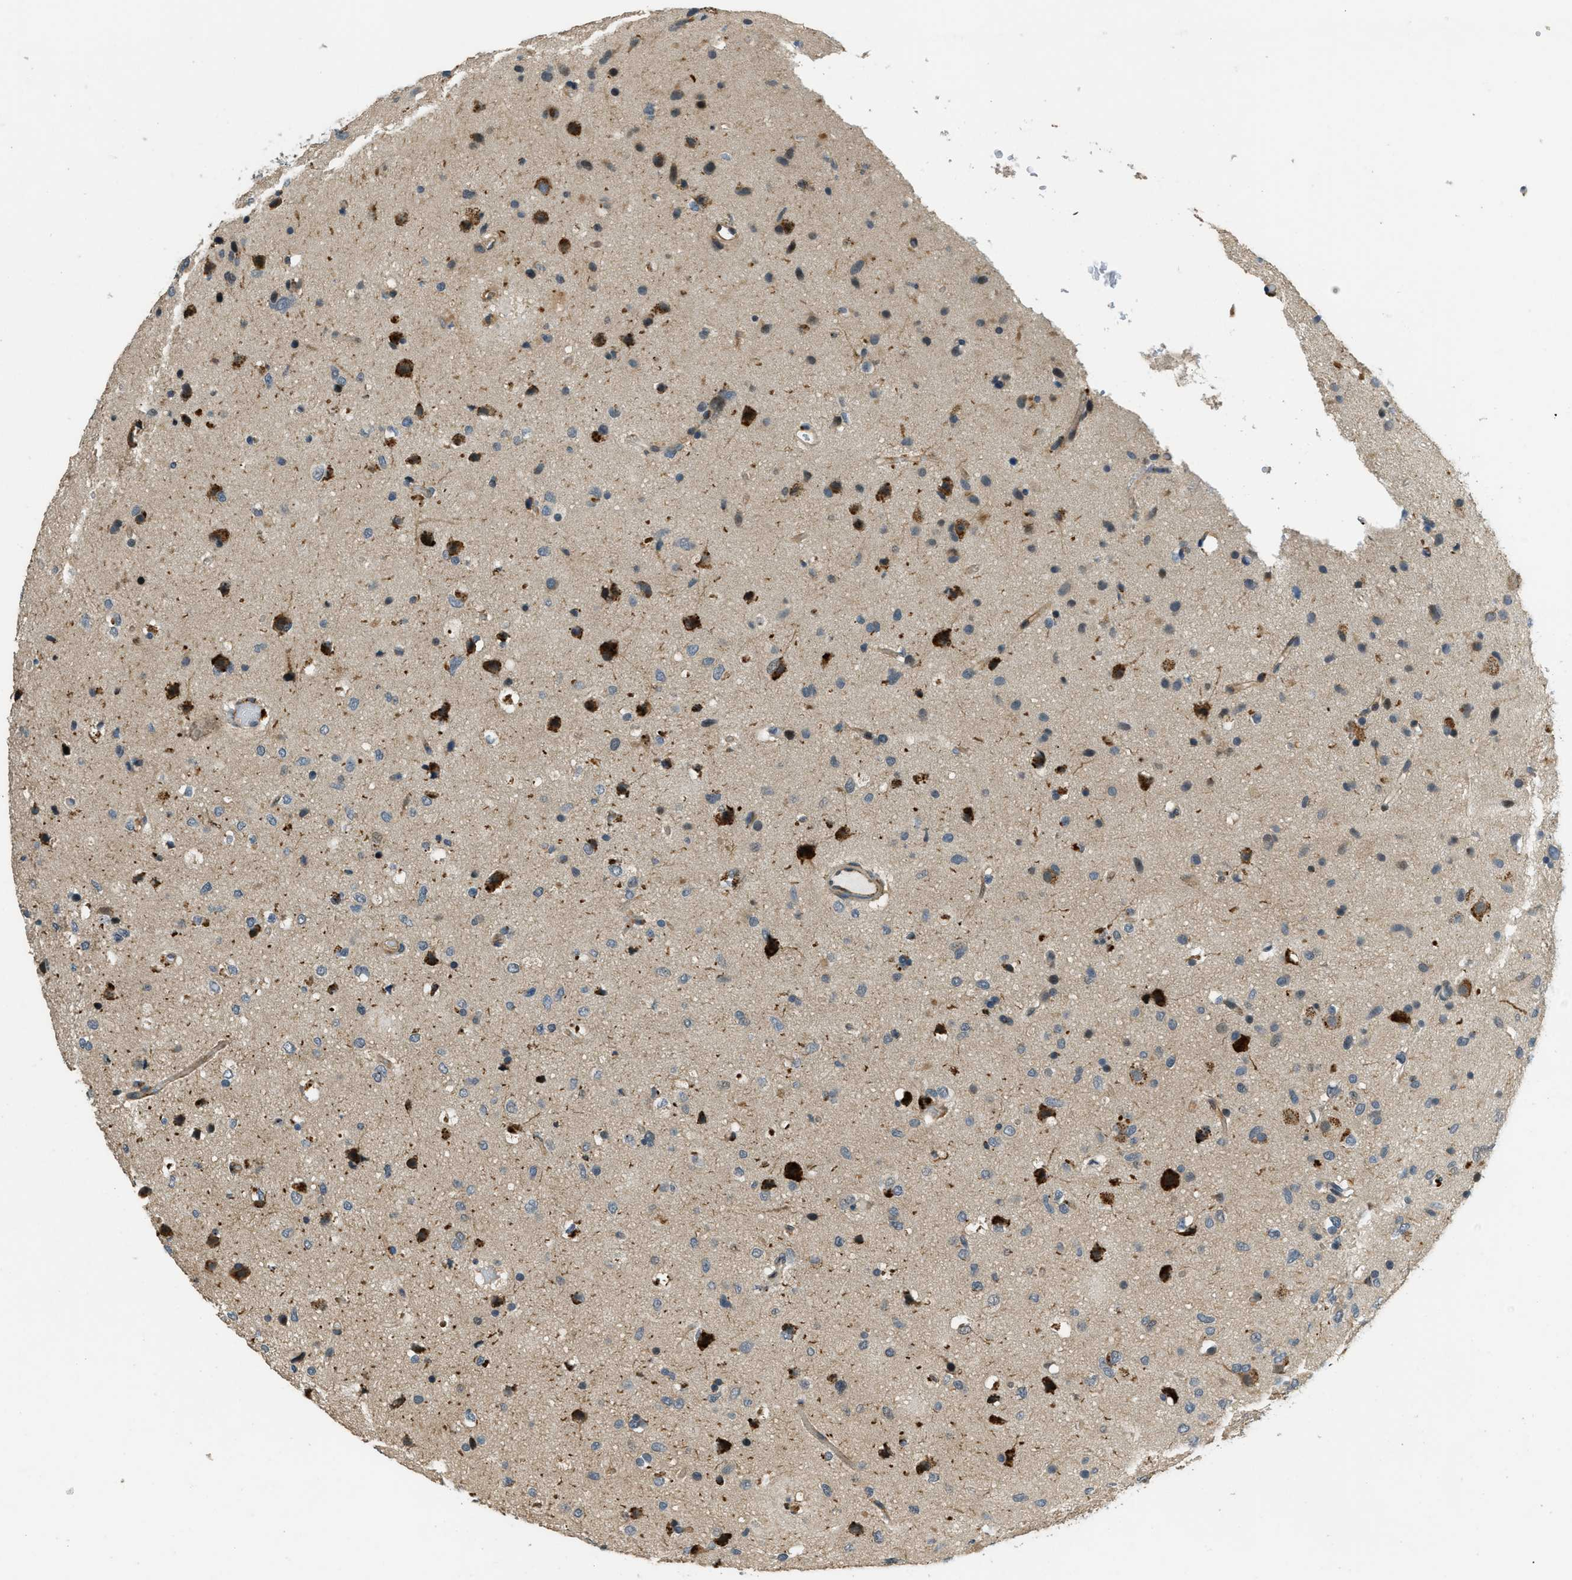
{"staining": {"intensity": "strong", "quantity": "25%-75%", "location": "cytoplasmic/membranous"}, "tissue": "glioma", "cell_type": "Tumor cells", "image_type": "cancer", "snomed": [{"axis": "morphology", "description": "Glioma, malignant, Low grade"}, {"axis": "topography", "description": "Brain"}], "caption": "Protein expression analysis of human low-grade glioma (malignant) reveals strong cytoplasmic/membranous staining in about 25%-75% of tumor cells.", "gene": "HERC2", "patient": {"sex": "male", "age": 77}}